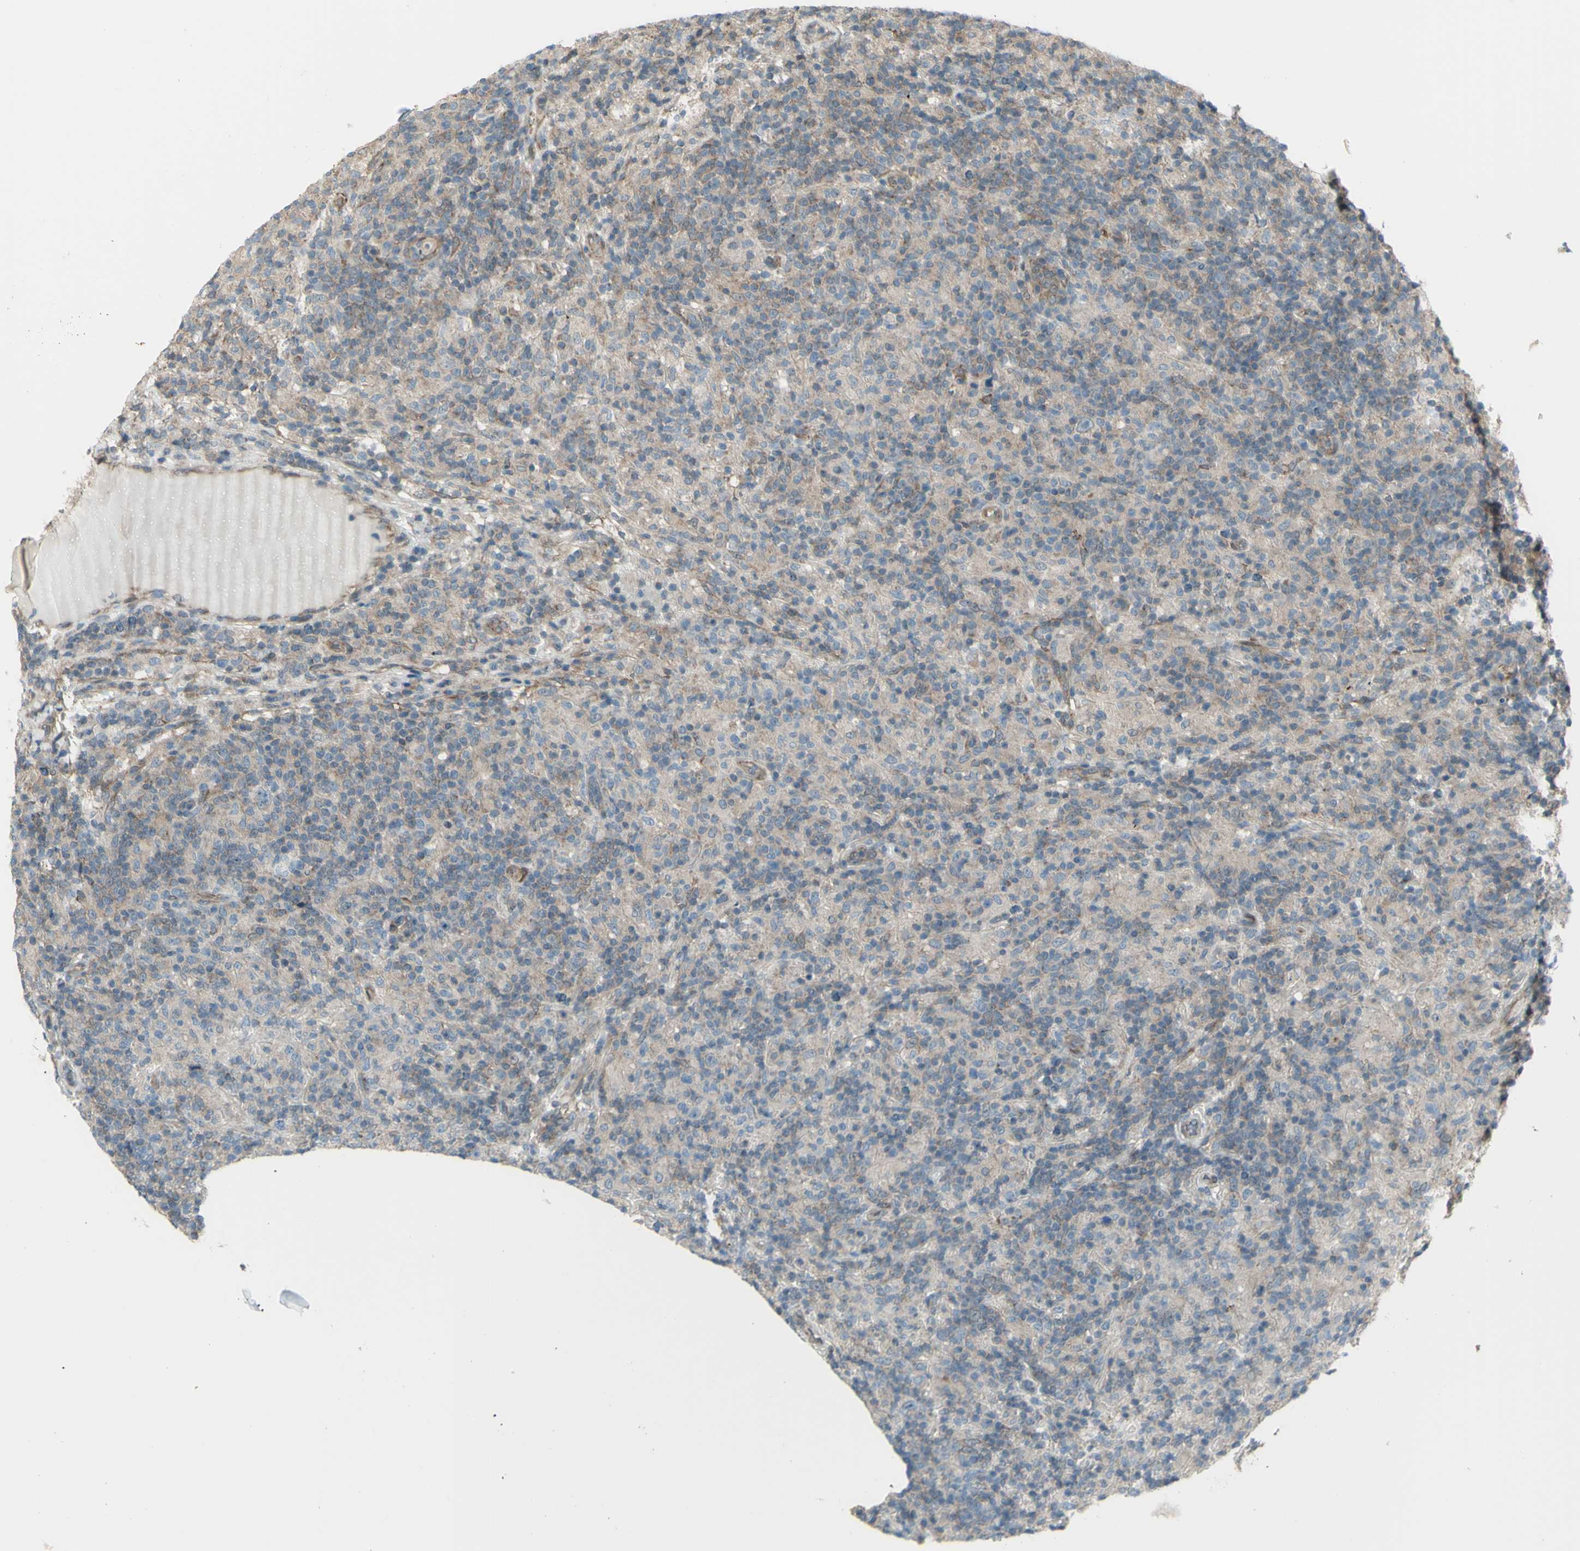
{"staining": {"intensity": "weak", "quantity": "25%-75%", "location": "nuclear"}, "tissue": "lymphoma", "cell_type": "Tumor cells", "image_type": "cancer", "snomed": [{"axis": "morphology", "description": "Hodgkin's disease, NOS"}, {"axis": "topography", "description": "Lymph node"}], "caption": "High-magnification brightfield microscopy of Hodgkin's disease stained with DAB (3,3'-diaminobenzidine) (brown) and counterstained with hematoxylin (blue). tumor cells exhibit weak nuclear staining is seen in approximately25%-75% of cells.", "gene": "NAXD", "patient": {"sex": "male", "age": 70}}